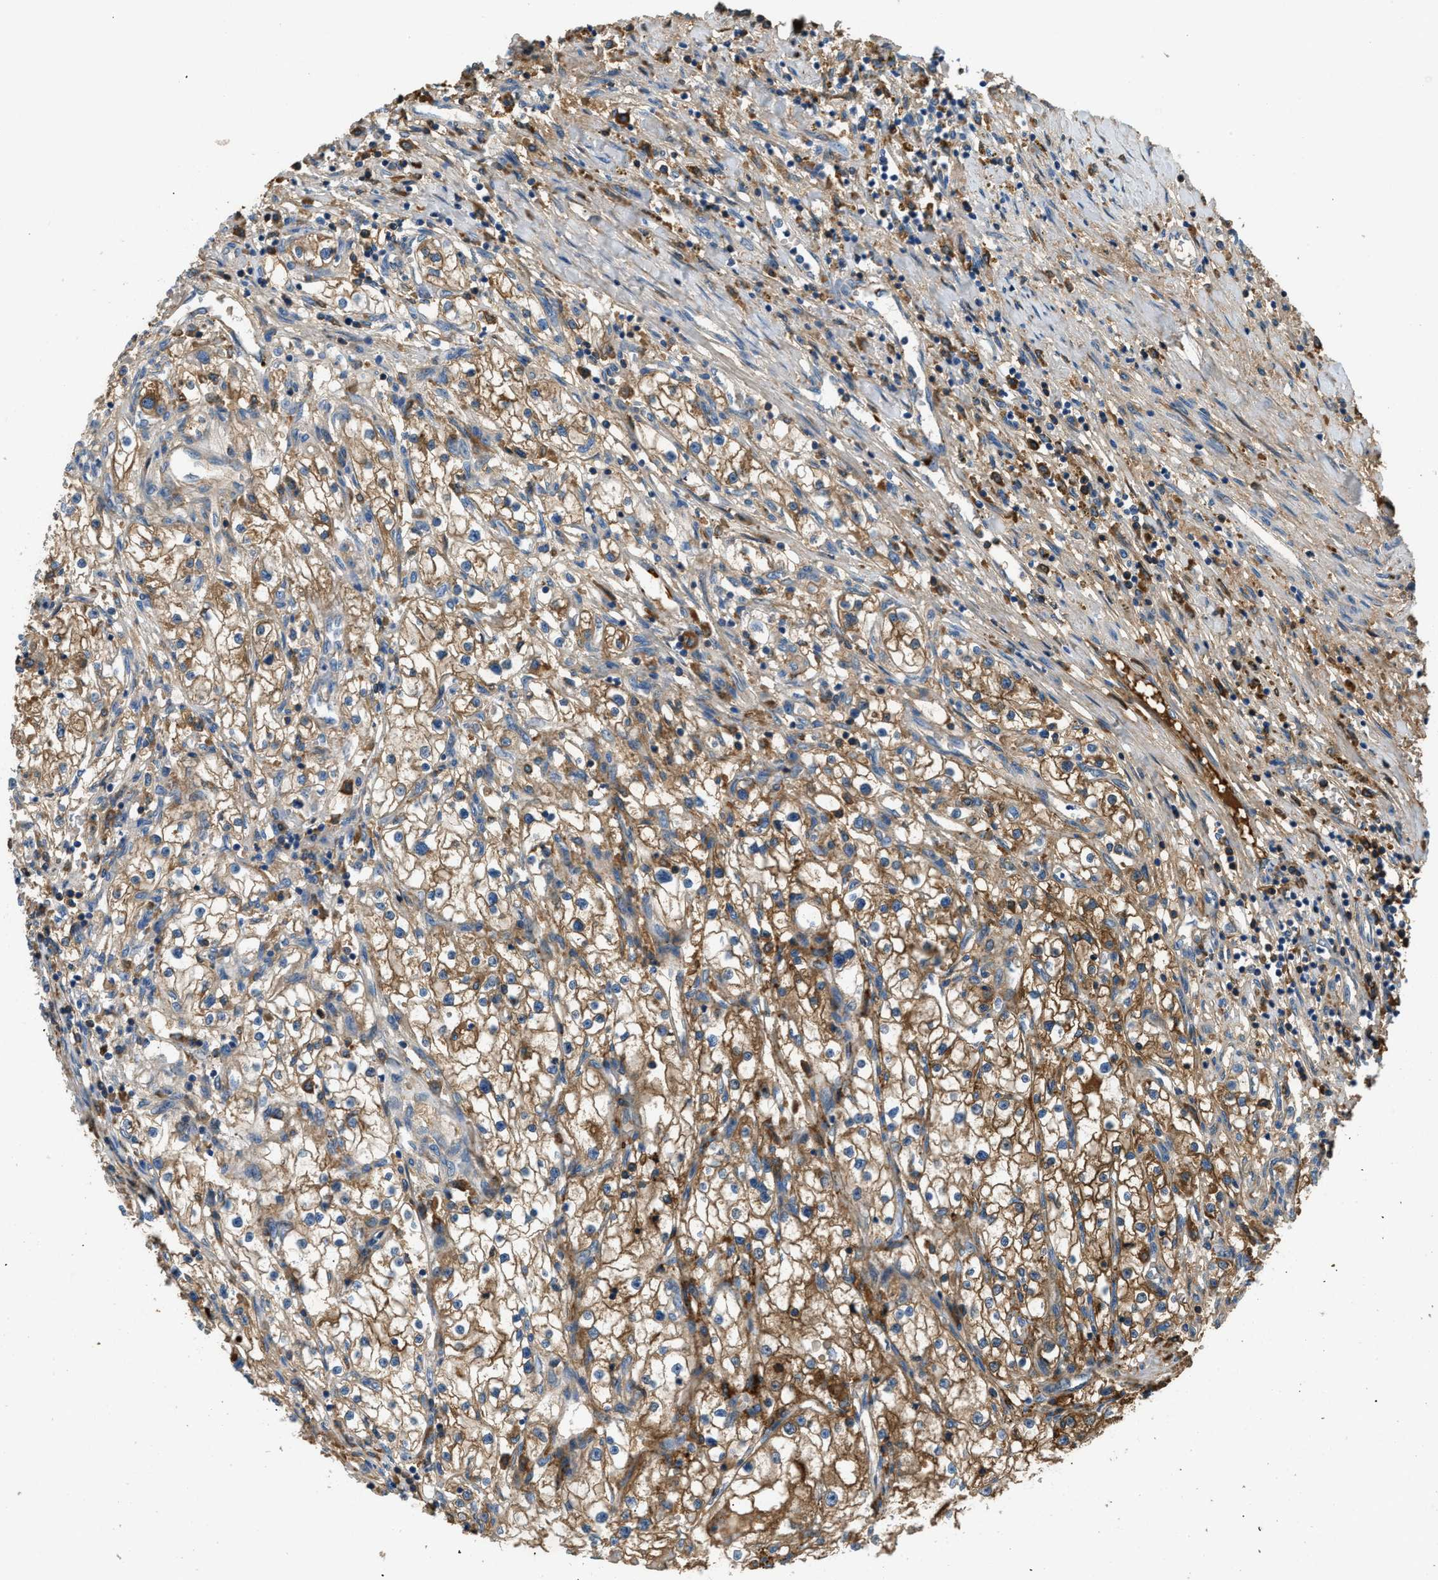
{"staining": {"intensity": "moderate", "quantity": ">75%", "location": "cytoplasmic/membranous"}, "tissue": "renal cancer", "cell_type": "Tumor cells", "image_type": "cancer", "snomed": [{"axis": "morphology", "description": "Adenocarcinoma, NOS"}, {"axis": "topography", "description": "Kidney"}], "caption": "Protein staining of renal cancer (adenocarcinoma) tissue demonstrates moderate cytoplasmic/membranous expression in about >75% of tumor cells.", "gene": "STC1", "patient": {"sex": "male", "age": 68}}